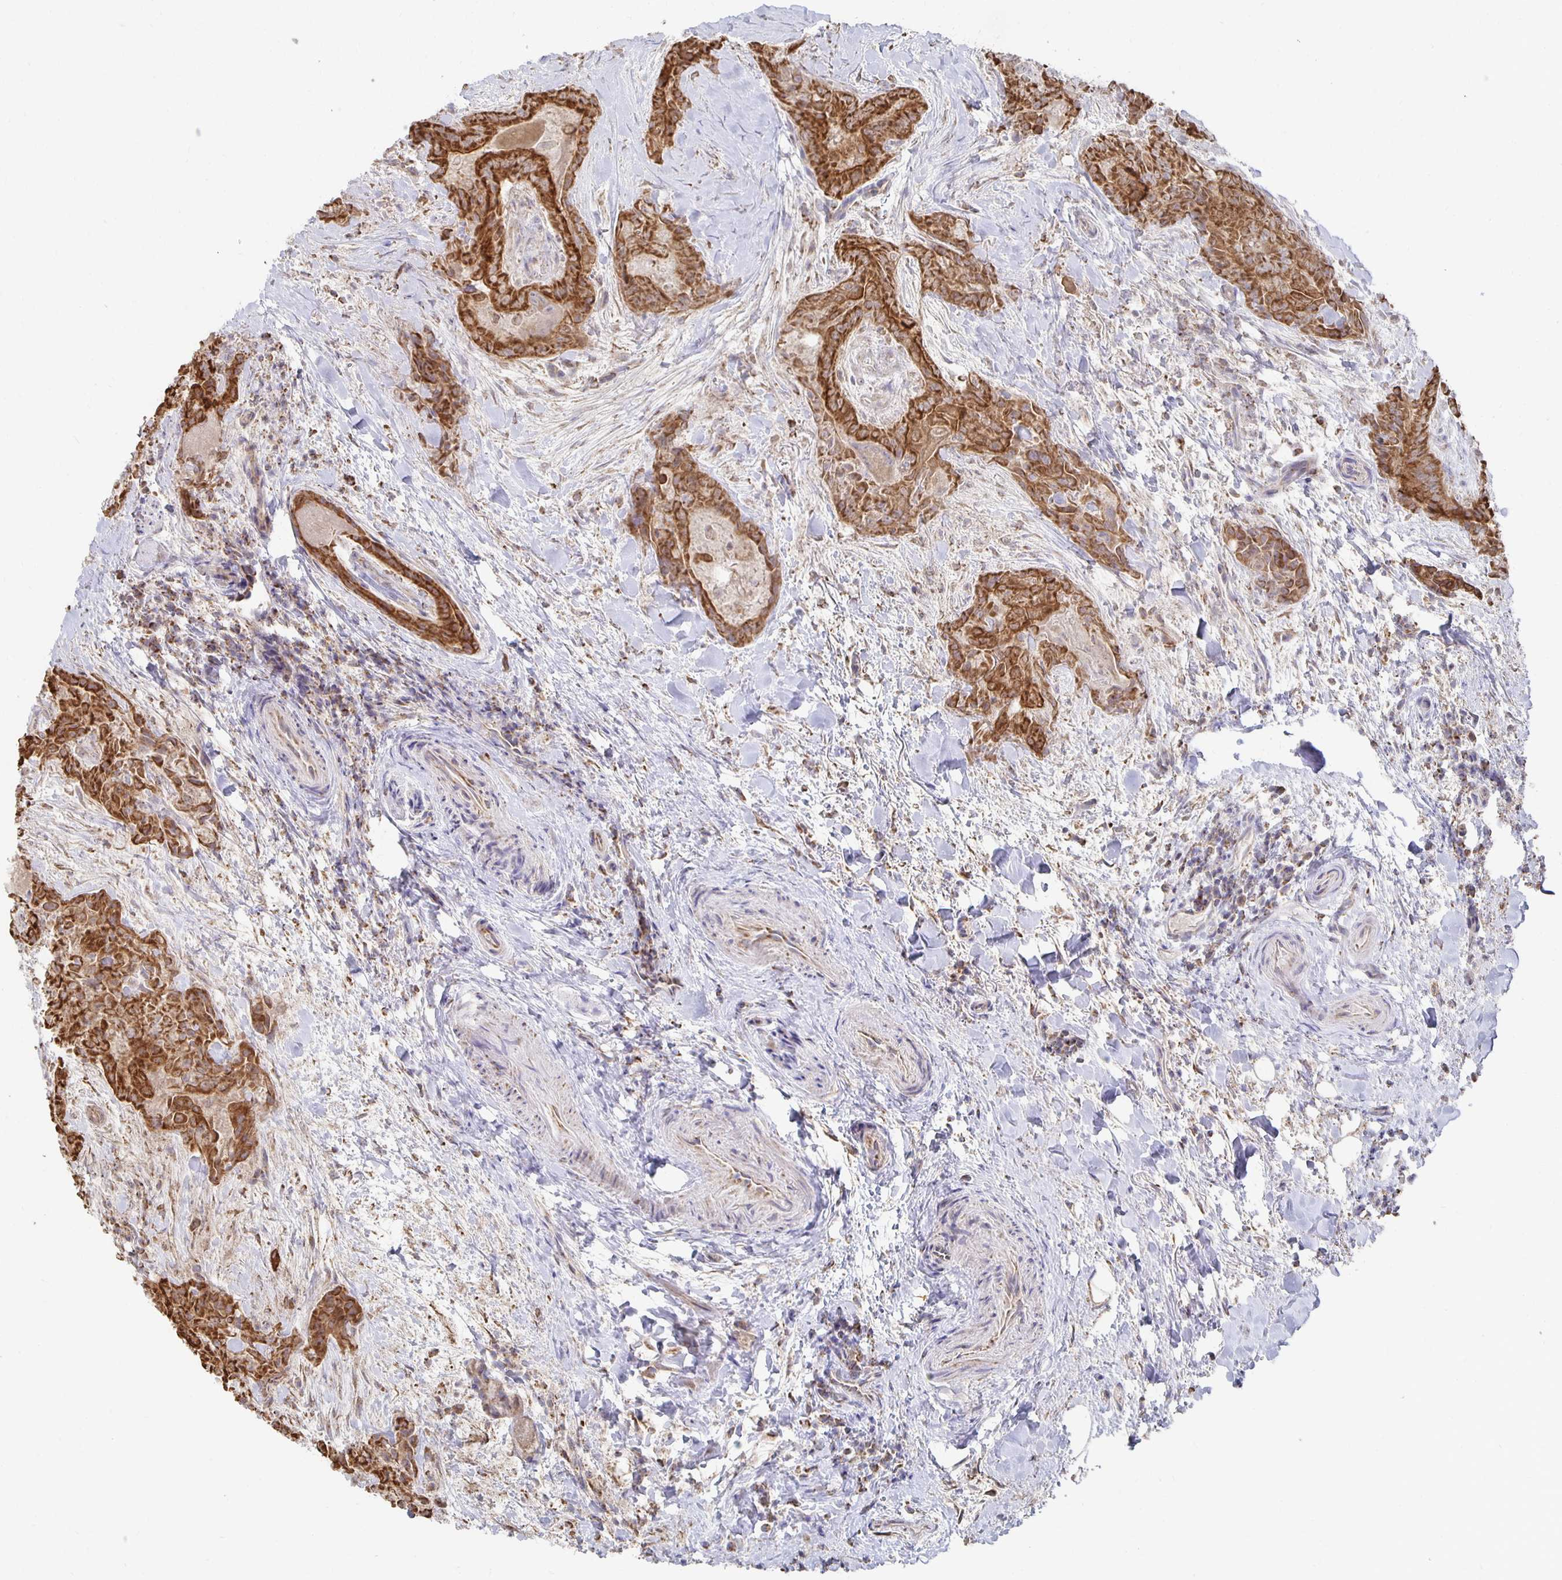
{"staining": {"intensity": "strong", "quantity": ">75%", "location": "cytoplasmic/membranous"}, "tissue": "thyroid cancer", "cell_type": "Tumor cells", "image_type": "cancer", "snomed": [{"axis": "morphology", "description": "Papillary adenocarcinoma, NOS"}, {"axis": "topography", "description": "Thyroid gland"}], "caption": "Thyroid papillary adenocarcinoma stained with DAB immunohistochemistry (IHC) shows high levels of strong cytoplasmic/membranous staining in about >75% of tumor cells.", "gene": "NKX2-8", "patient": {"sex": "female", "age": 61}}